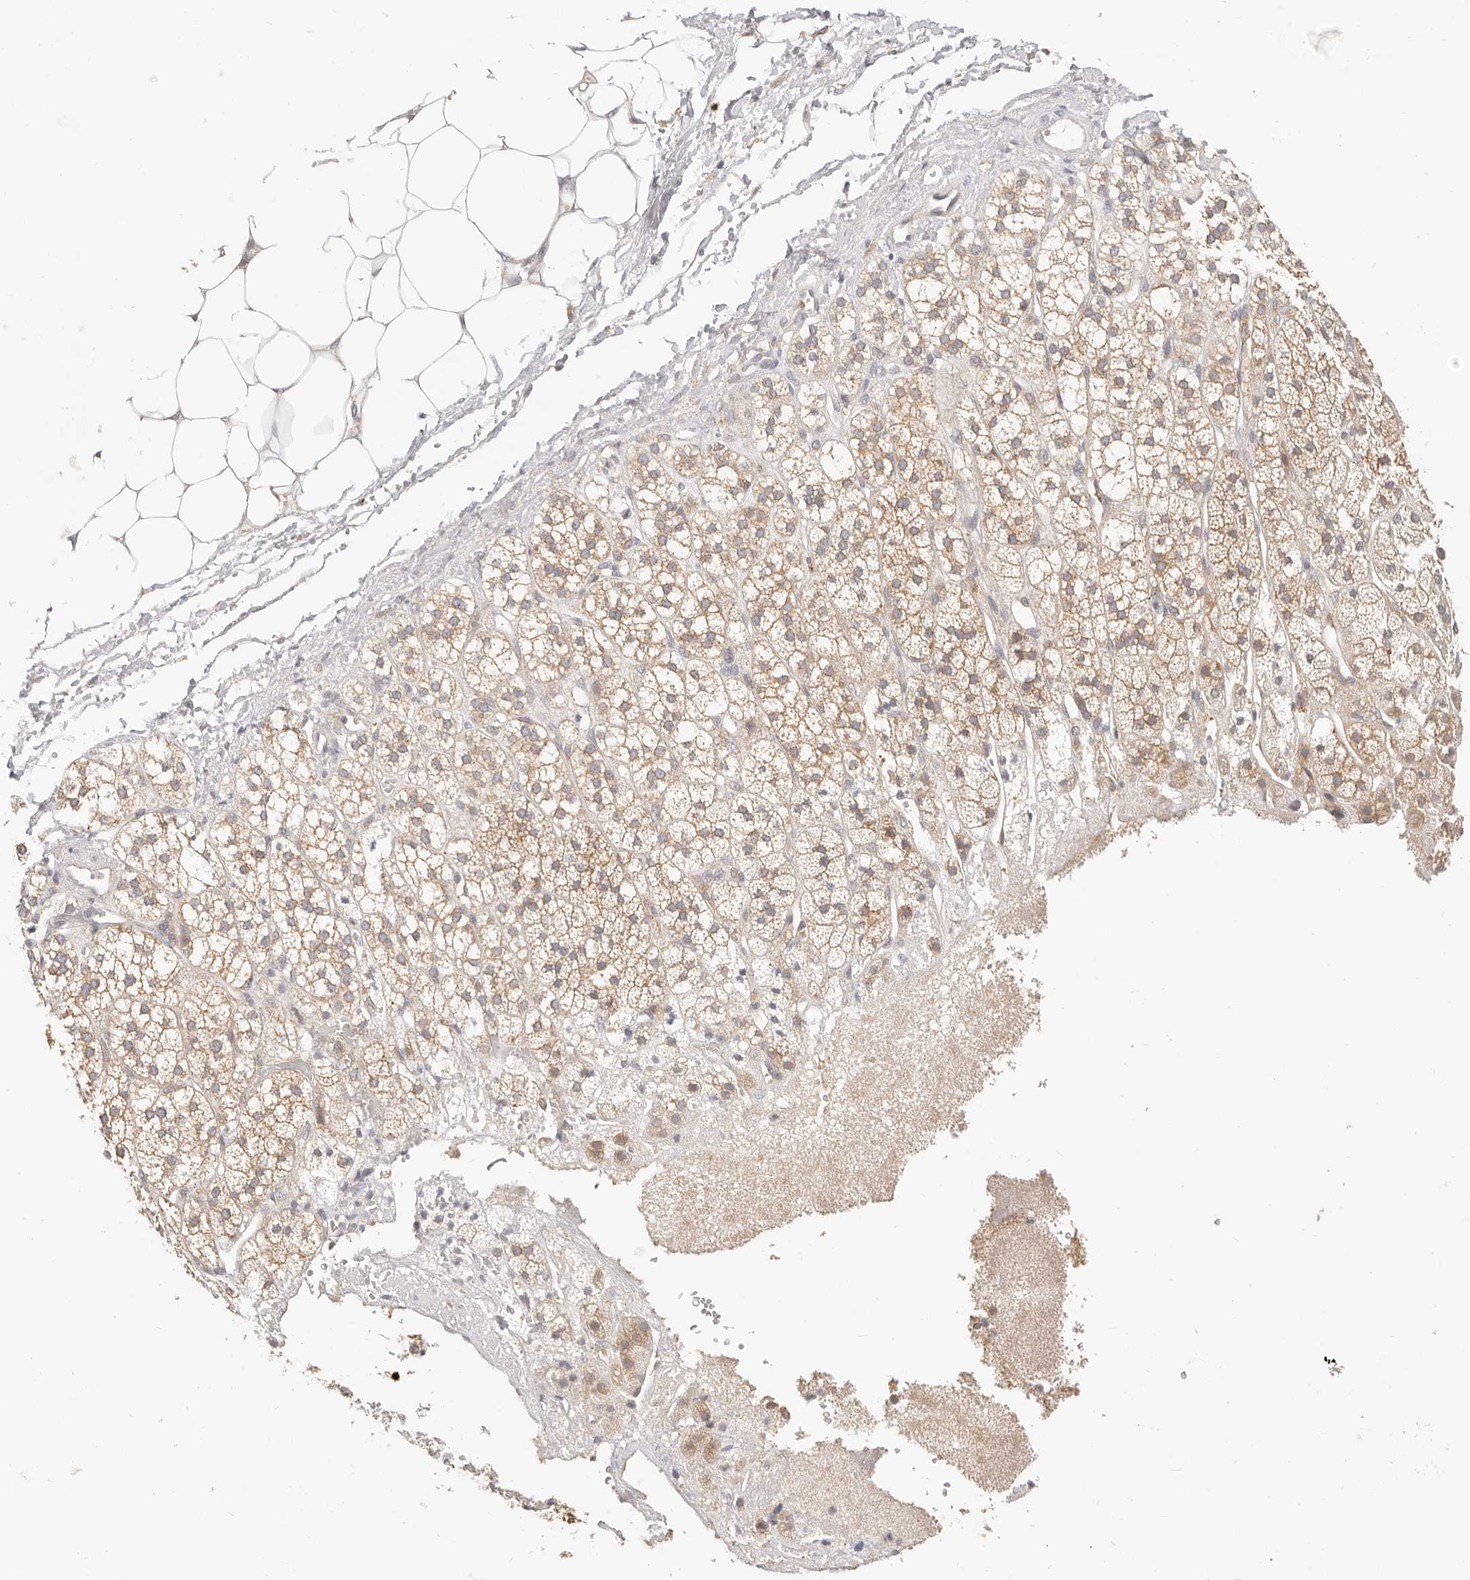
{"staining": {"intensity": "strong", "quantity": "25%-75%", "location": "cytoplasmic/membranous"}, "tissue": "adrenal gland", "cell_type": "Glandular cells", "image_type": "normal", "snomed": [{"axis": "morphology", "description": "Normal tissue, NOS"}, {"axis": "topography", "description": "Adrenal gland"}], "caption": "Protein analysis of normal adrenal gland demonstrates strong cytoplasmic/membranous positivity in about 25%-75% of glandular cells.", "gene": "DTNBP1", "patient": {"sex": "male", "age": 56}}